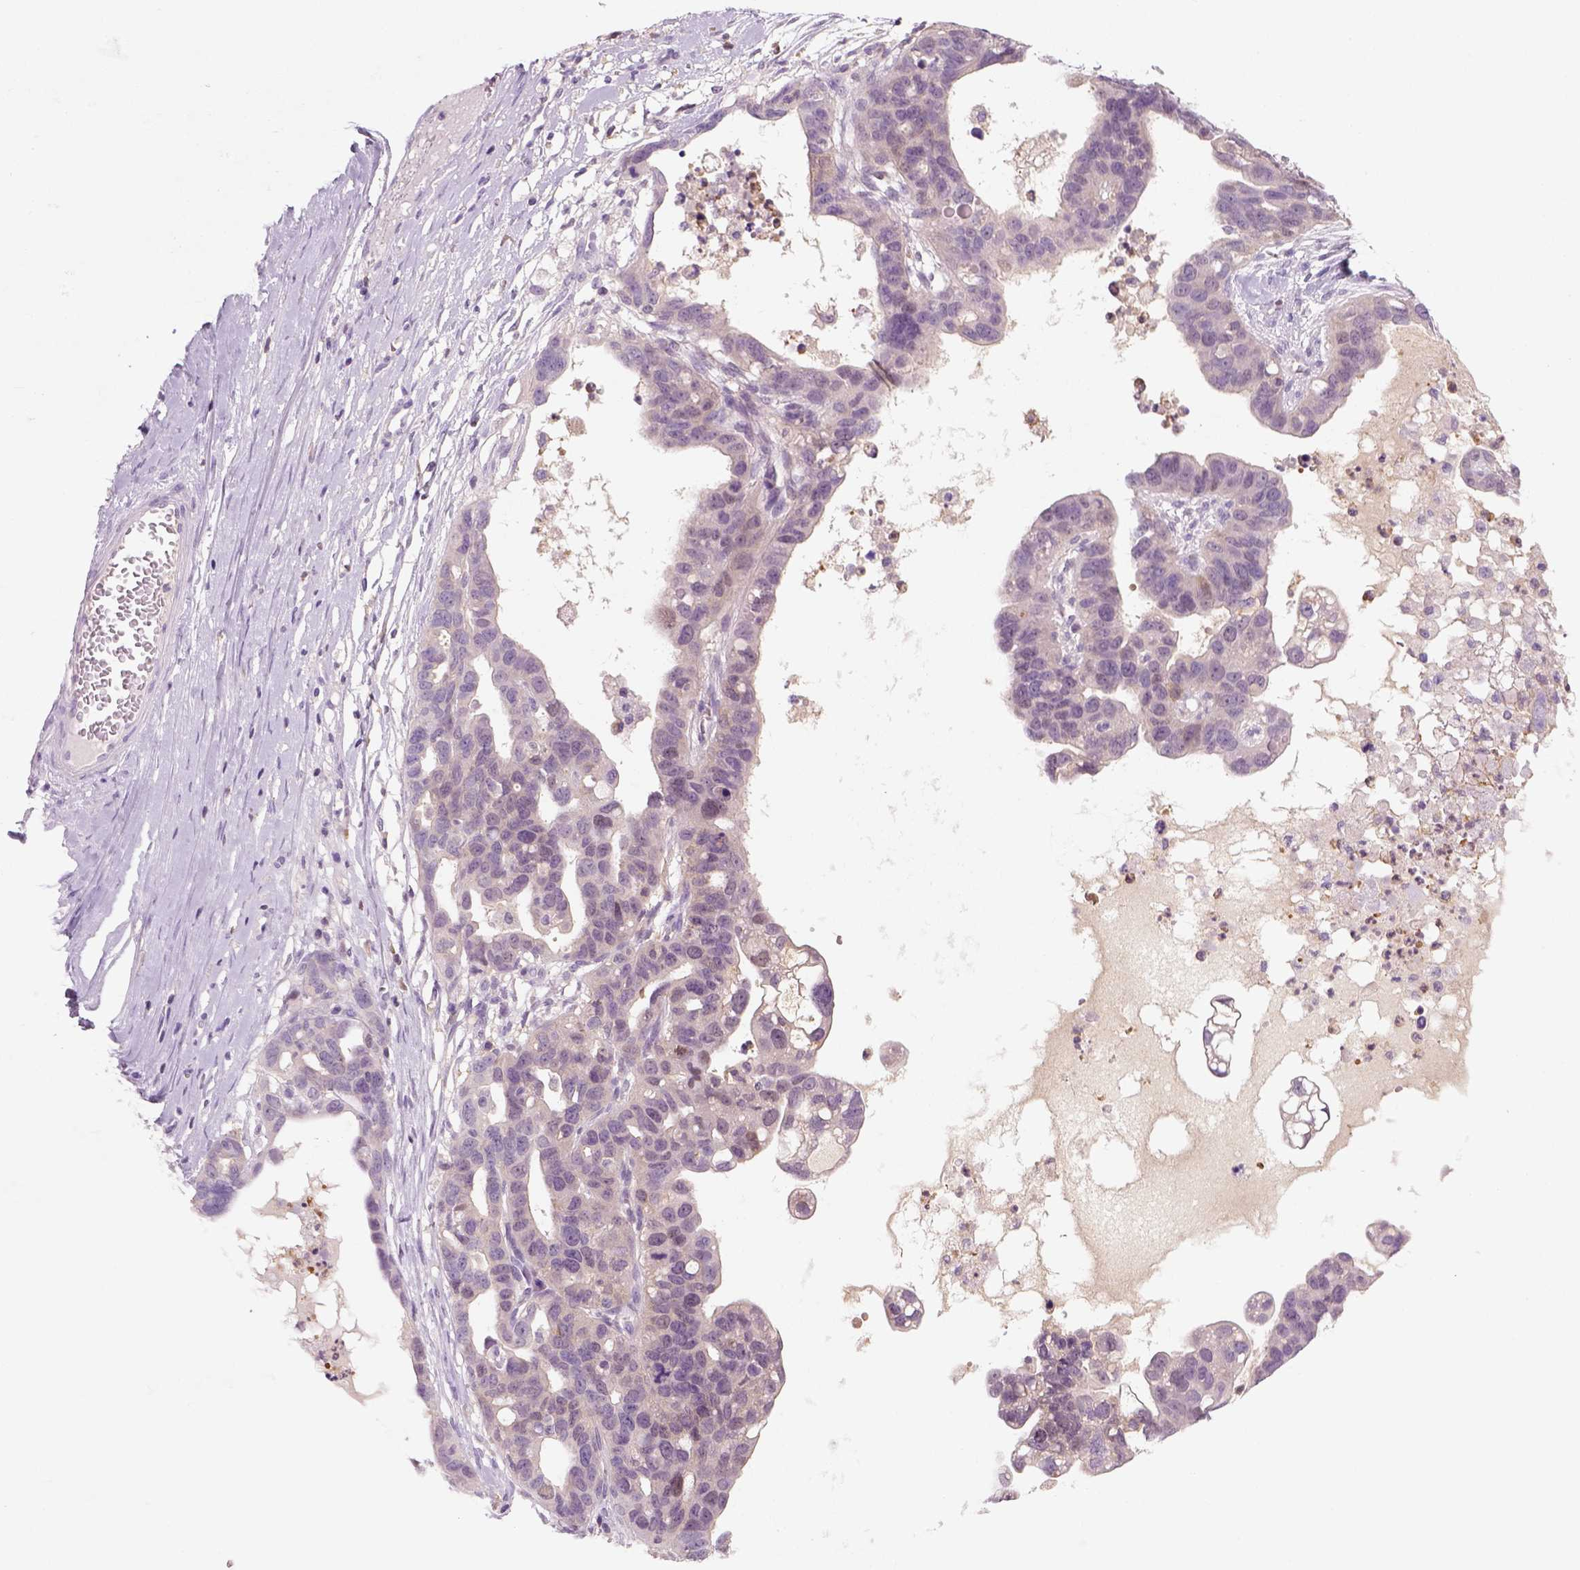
{"staining": {"intensity": "negative", "quantity": "none", "location": "none"}, "tissue": "ovarian cancer", "cell_type": "Tumor cells", "image_type": "cancer", "snomed": [{"axis": "morphology", "description": "Cystadenocarcinoma, serous, NOS"}, {"axis": "topography", "description": "Ovary"}], "caption": "DAB (3,3'-diaminobenzidine) immunohistochemical staining of human ovarian cancer (serous cystadenocarcinoma) exhibits no significant expression in tumor cells.", "gene": "GOT1", "patient": {"sex": "female", "age": 69}}